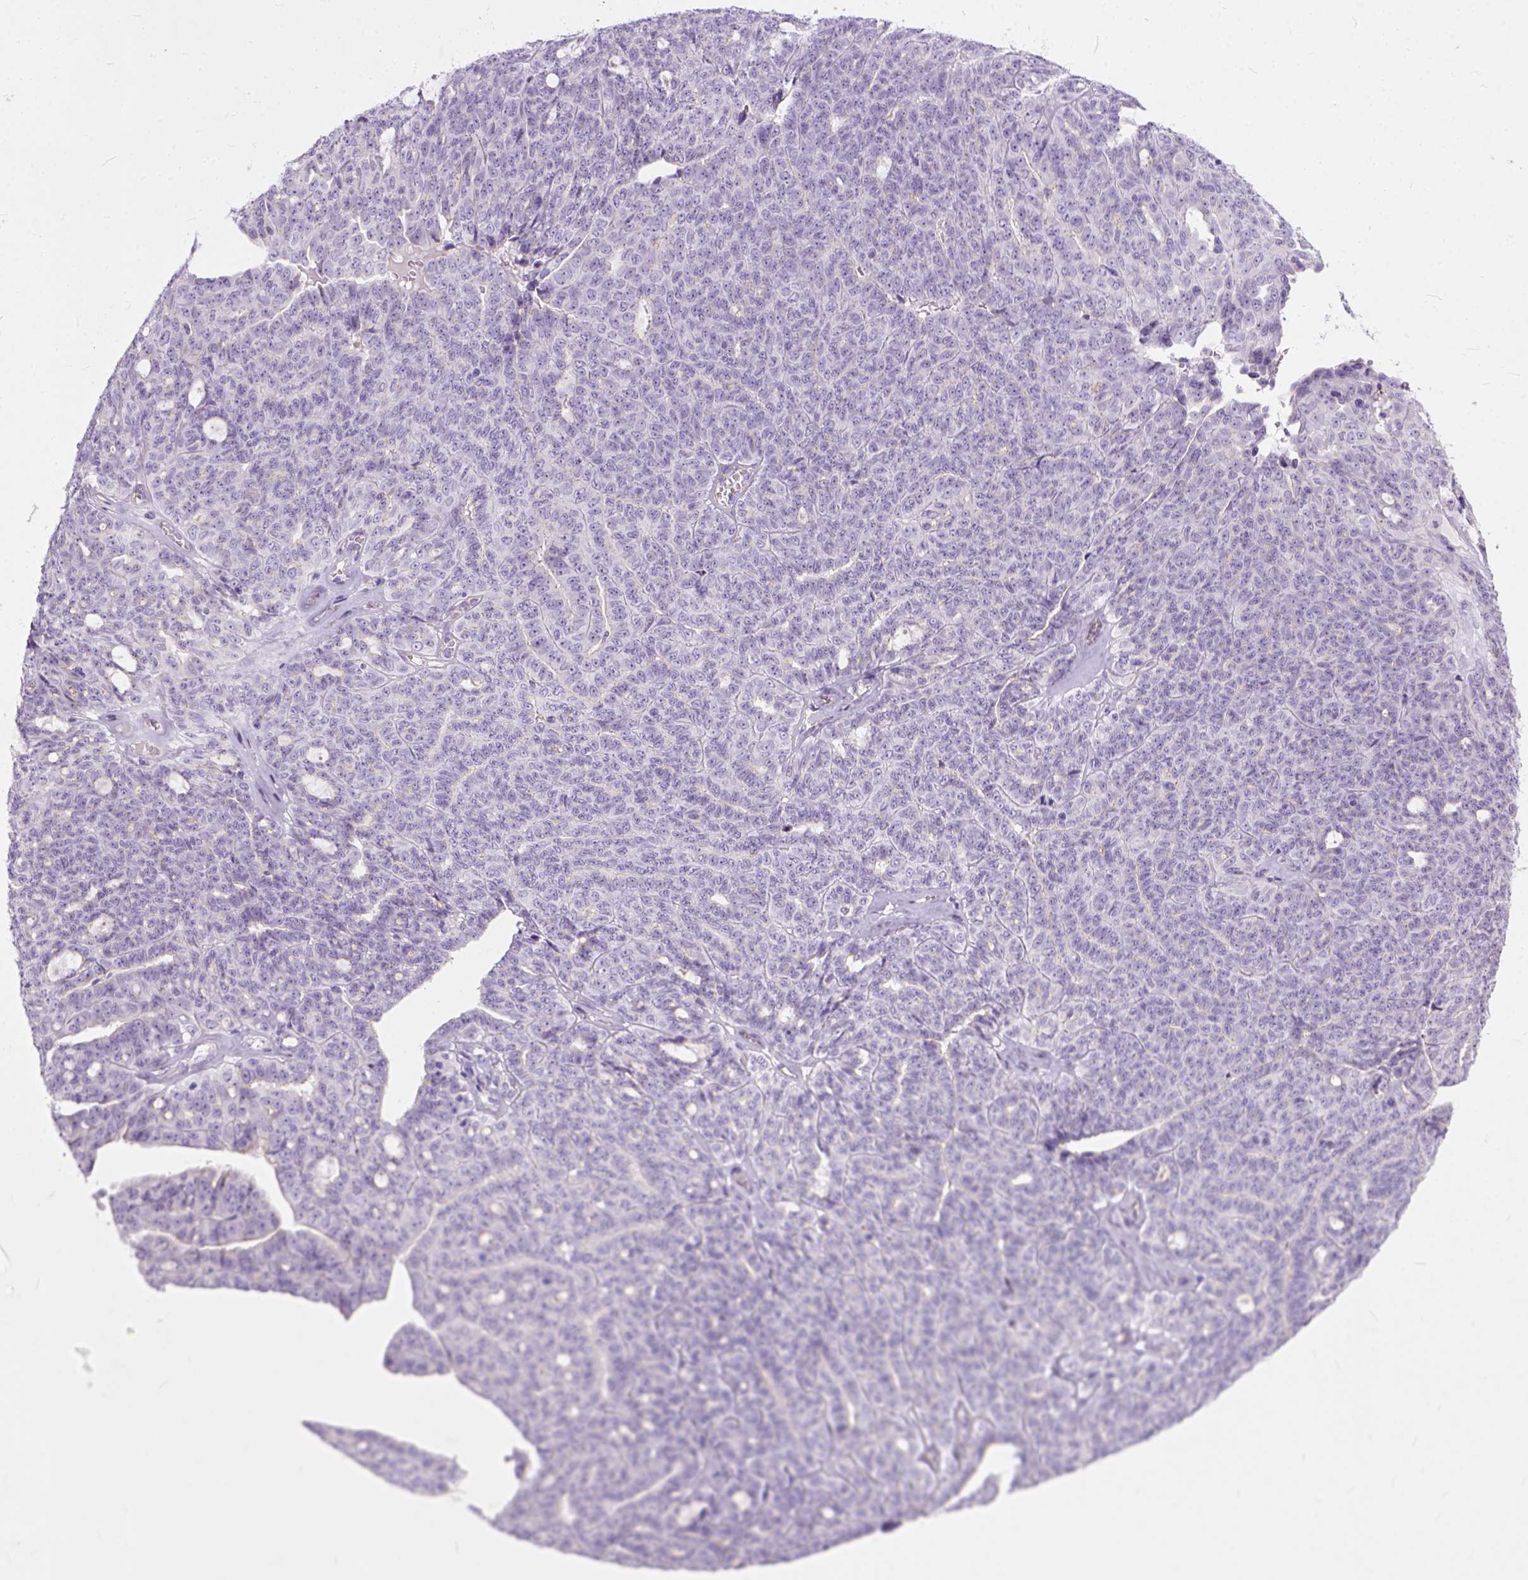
{"staining": {"intensity": "negative", "quantity": "none", "location": "none"}, "tissue": "ovarian cancer", "cell_type": "Tumor cells", "image_type": "cancer", "snomed": [{"axis": "morphology", "description": "Cystadenocarcinoma, serous, NOS"}, {"axis": "topography", "description": "Ovary"}], "caption": "This photomicrograph is of ovarian serous cystadenocarcinoma stained with immunohistochemistry (IHC) to label a protein in brown with the nuclei are counter-stained blue. There is no staining in tumor cells. The staining was performed using DAB (3,3'-diaminobenzidine) to visualize the protein expression in brown, while the nuclei were stained in blue with hematoxylin (Magnification: 20x).", "gene": "ADGRF1", "patient": {"sex": "female", "age": 71}}